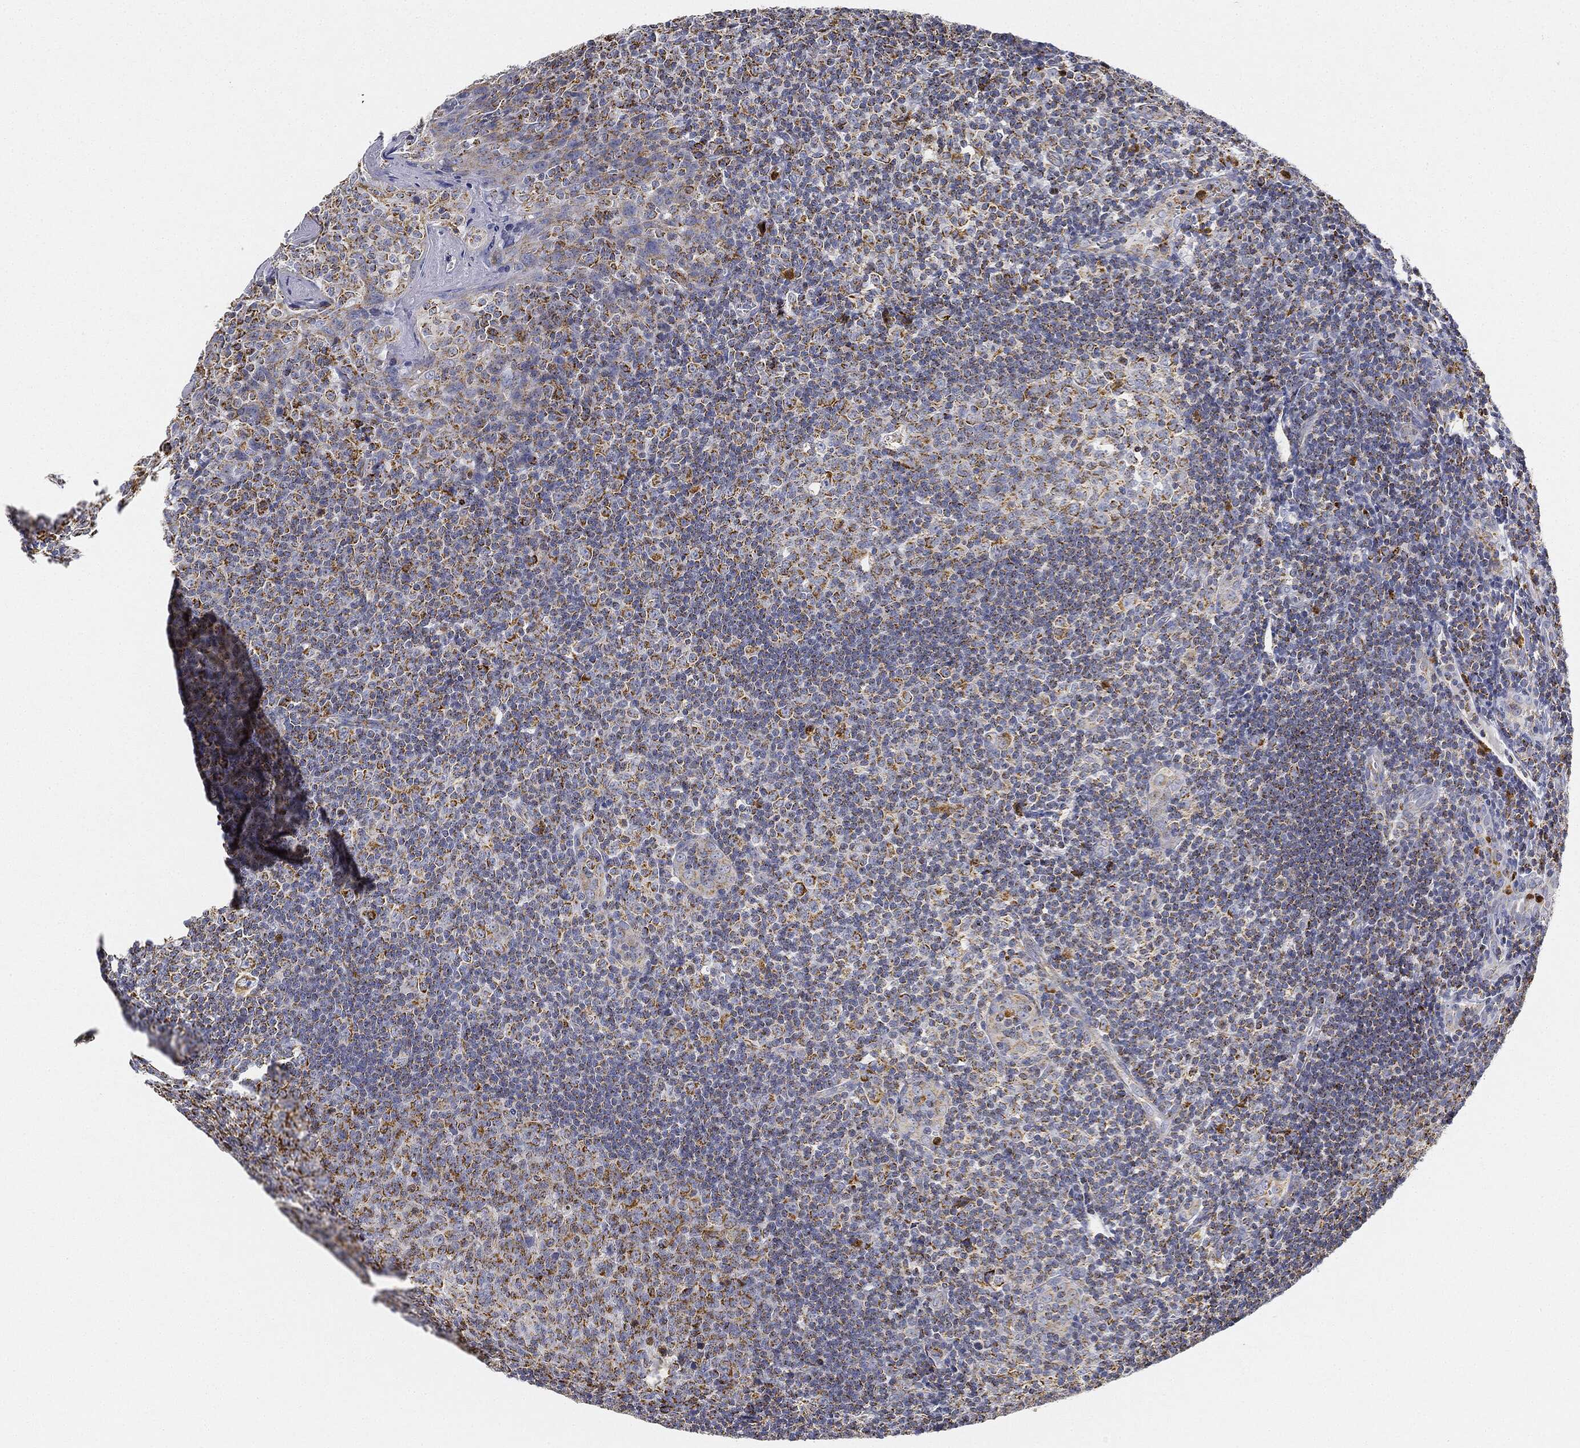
{"staining": {"intensity": "strong", "quantity": "25%-75%", "location": "cytoplasmic/membranous"}, "tissue": "tonsil", "cell_type": "Germinal center cells", "image_type": "normal", "snomed": [{"axis": "morphology", "description": "Normal tissue, NOS"}, {"axis": "topography", "description": "Tonsil"}], "caption": "An immunohistochemistry histopathology image of benign tissue is shown. Protein staining in brown shows strong cytoplasmic/membranous positivity in tonsil within germinal center cells. (Brightfield microscopy of DAB IHC at high magnification).", "gene": "CAPN15", "patient": {"sex": "male", "age": 20}}